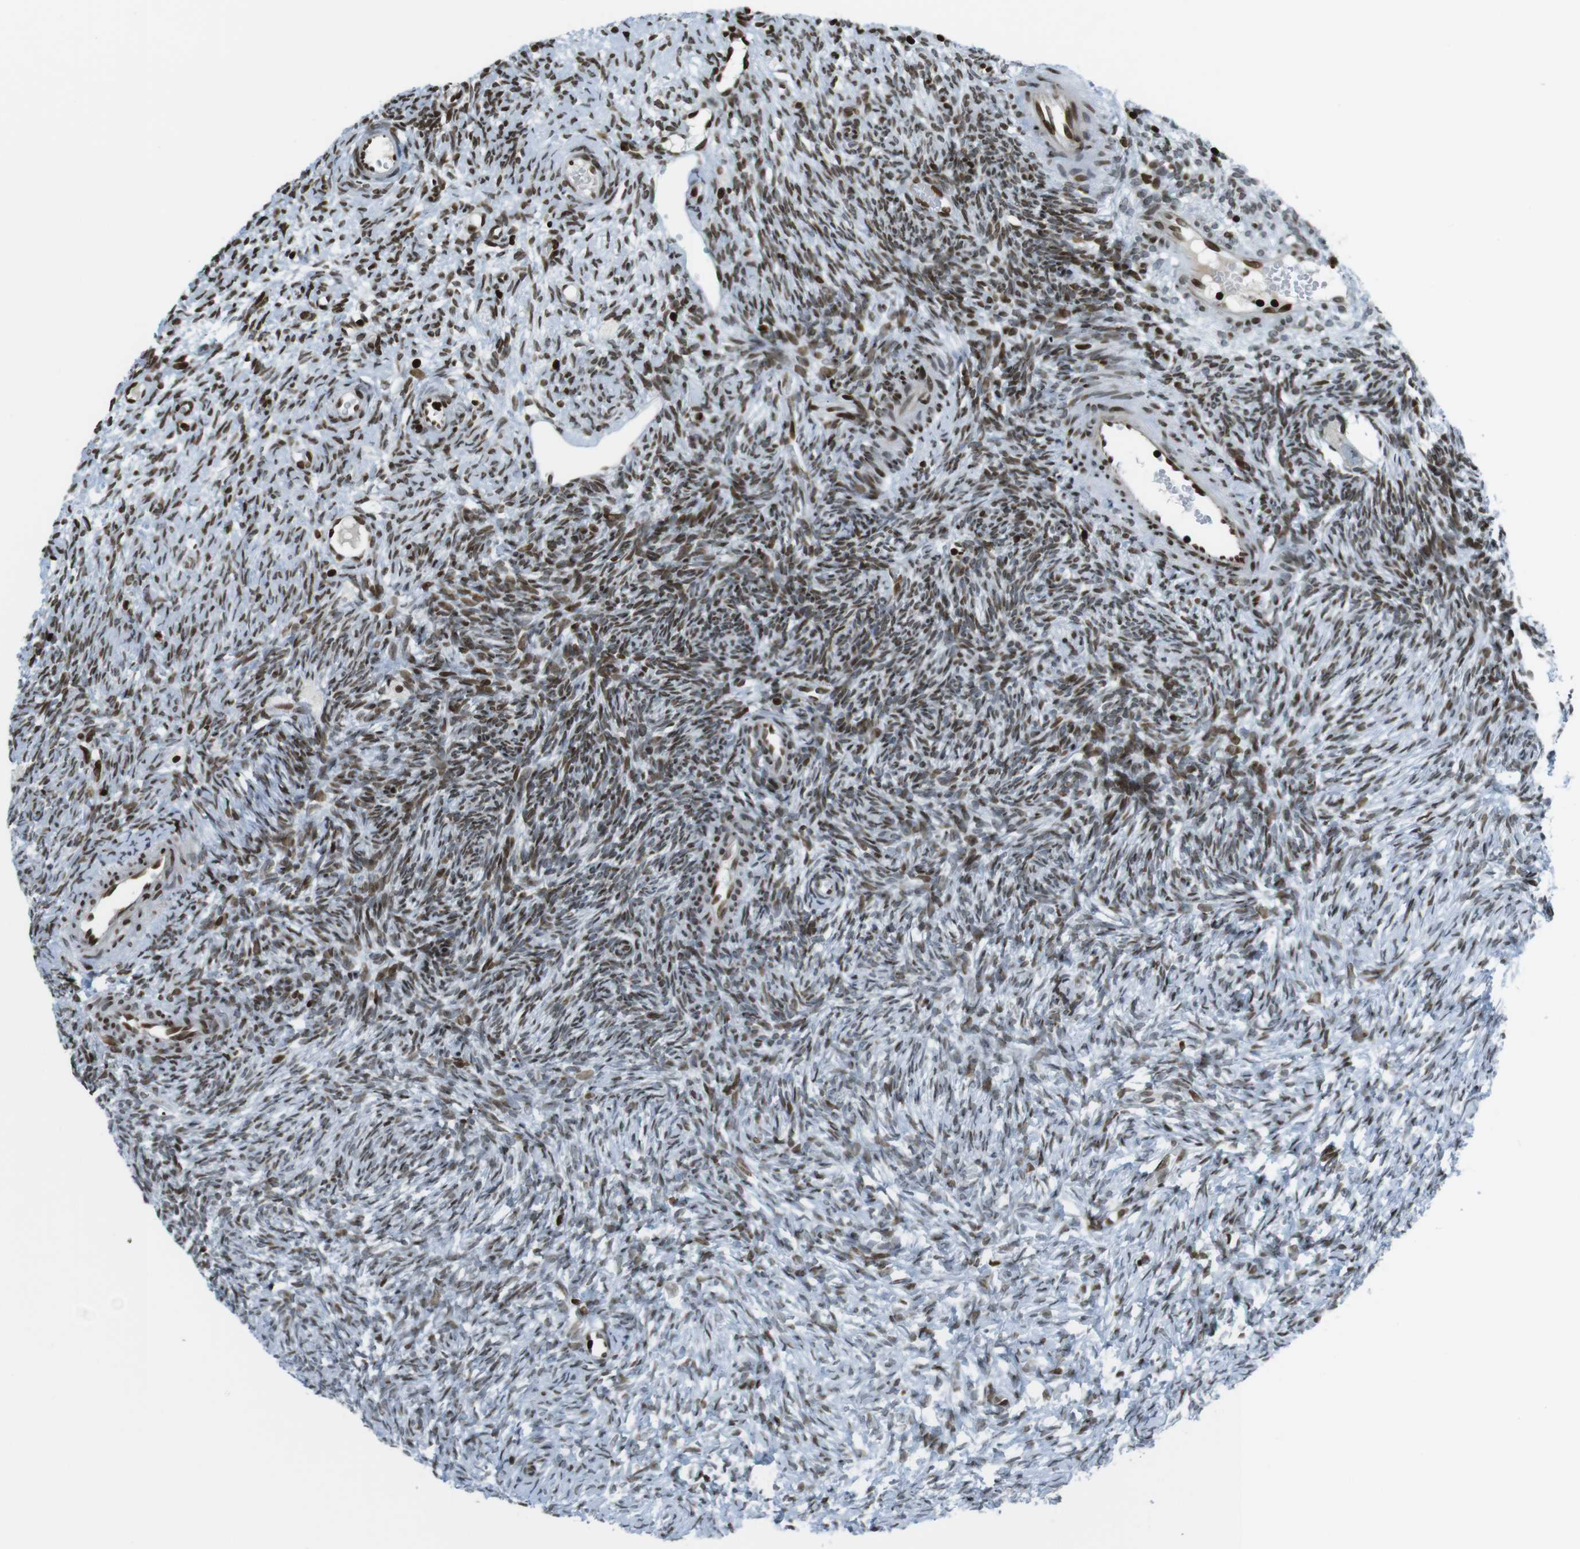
{"staining": {"intensity": "strong", "quantity": "25%-75%", "location": "nuclear"}, "tissue": "ovary", "cell_type": "Ovarian stroma cells", "image_type": "normal", "snomed": [{"axis": "morphology", "description": "Normal tissue, NOS"}, {"axis": "topography", "description": "Ovary"}], "caption": "This micrograph exhibits unremarkable ovary stained with immunohistochemistry (IHC) to label a protein in brown. The nuclear of ovarian stroma cells show strong positivity for the protein. Nuclei are counter-stained blue.", "gene": "H2AC8", "patient": {"sex": "female", "age": 35}}